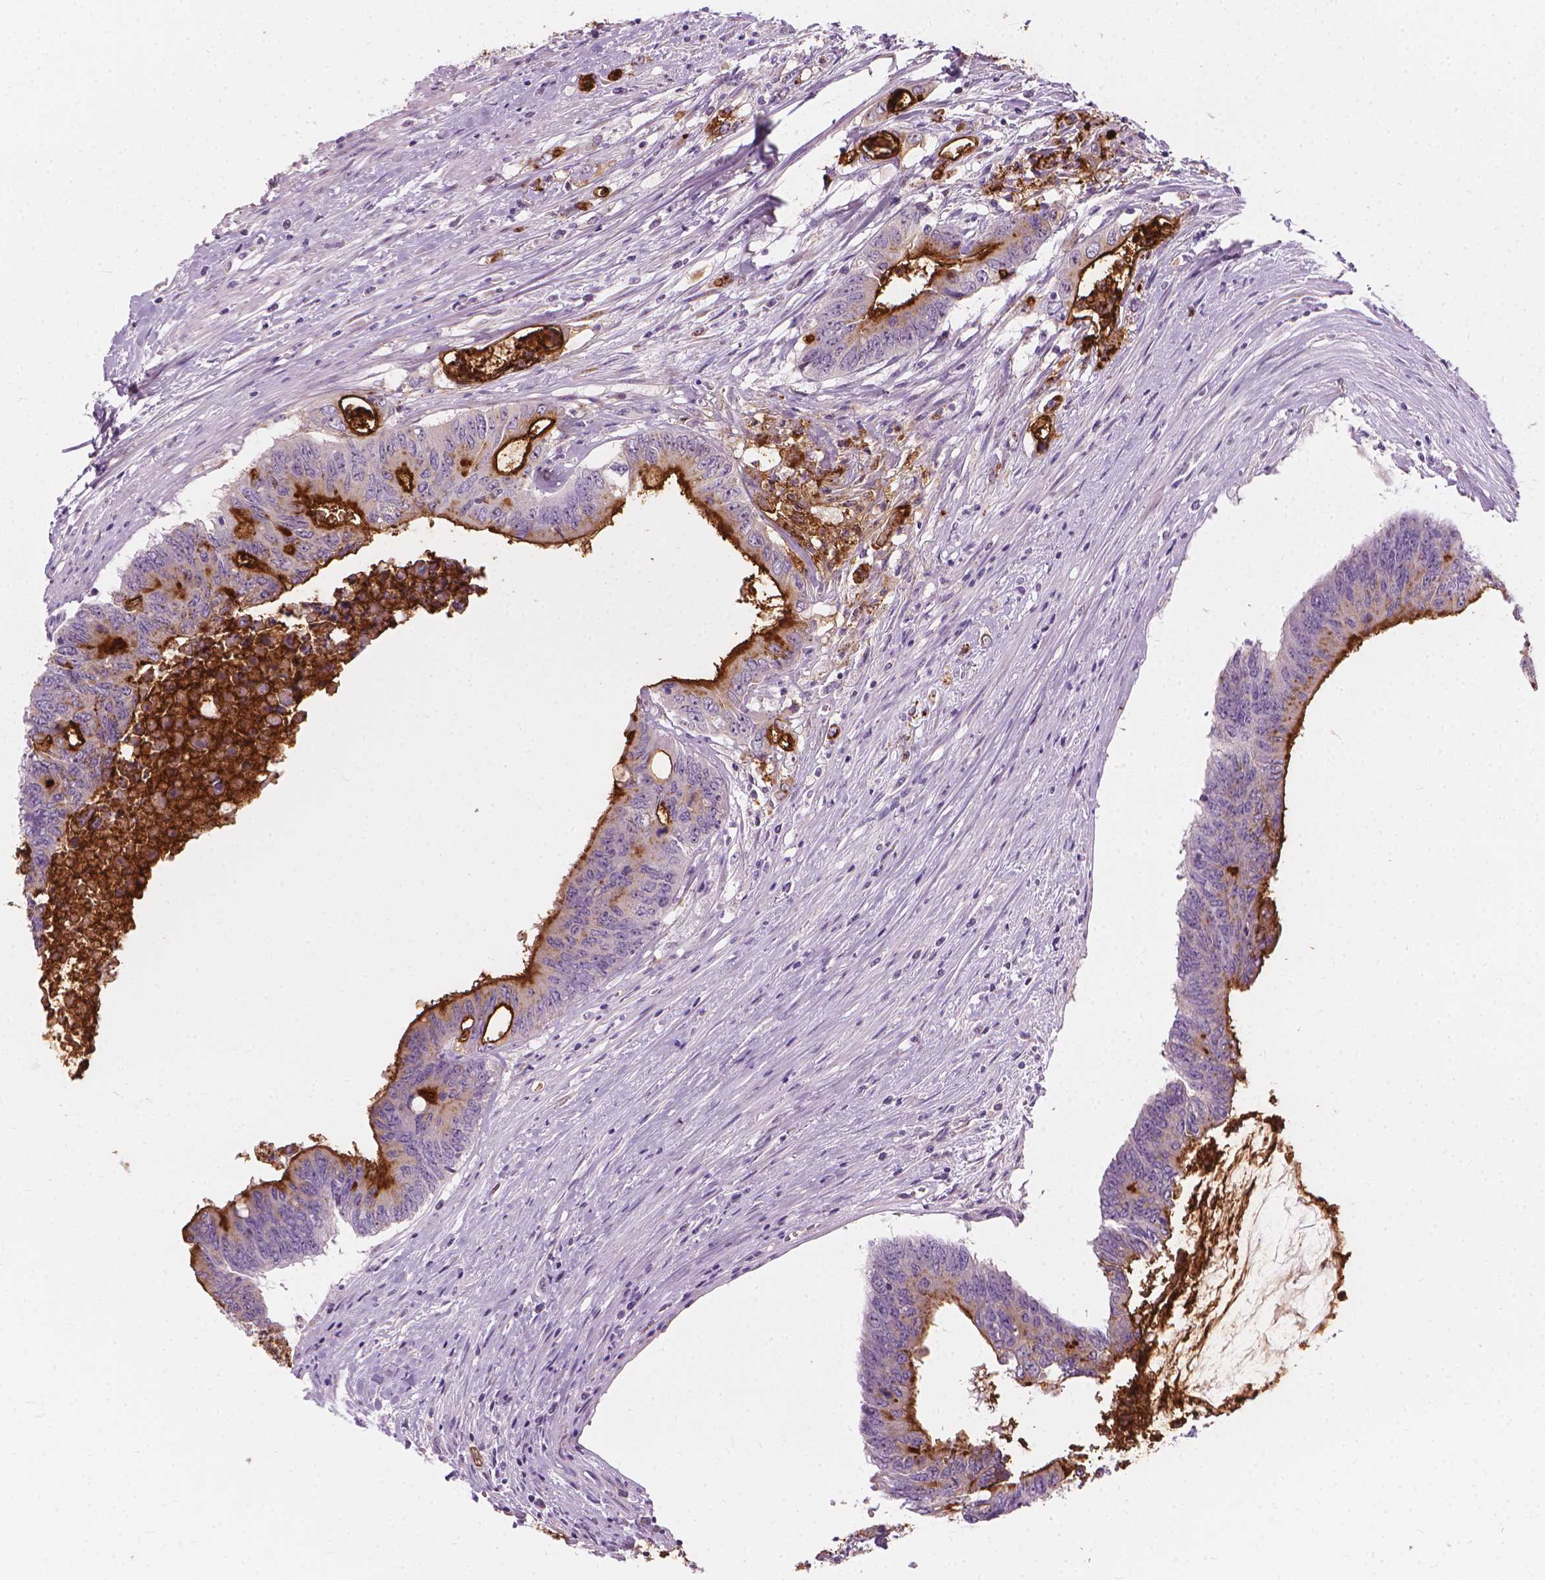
{"staining": {"intensity": "strong", "quantity": "<25%", "location": "cytoplasmic/membranous"}, "tissue": "colorectal cancer", "cell_type": "Tumor cells", "image_type": "cancer", "snomed": [{"axis": "morphology", "description": "Adenocarcinoma, NOS"}, {"axis": "topography", "description": "Rectum"}], "caption": "Brown immunohistochemical staining in human colorectal cancer displays strong cytoplasmic/membranous positivity in about <25% of tumor cells.", "gene": "GPRC5A", "patient": {"sex": "male", "age": 59}}